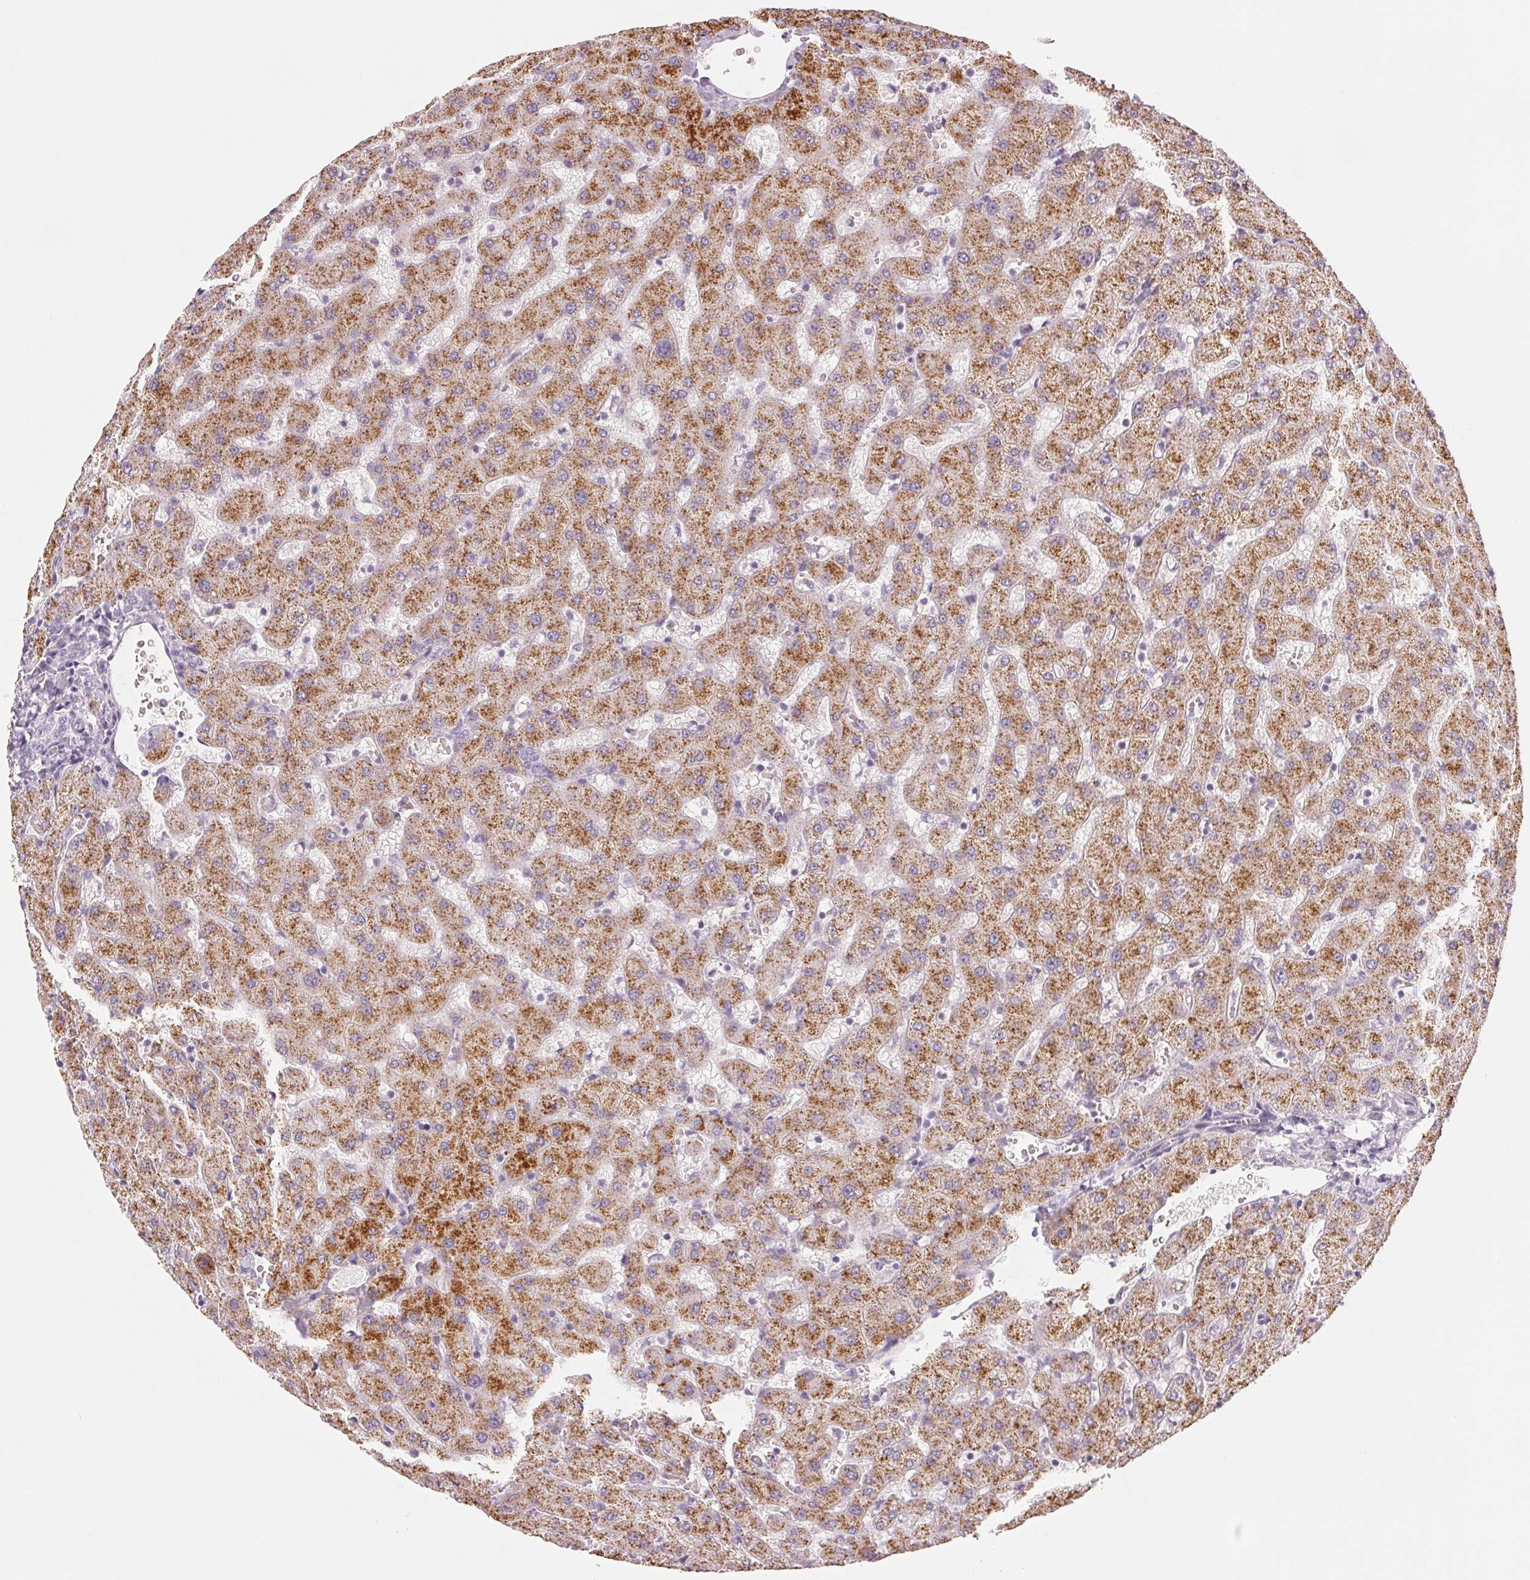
{"staining": {"intensity": "negative", "quantity": "none", "location": "none"}, "tissue": "liver", "cell_type": "Cholangiocytes", "image_type": "normal", "snomed": [{"axis": "morphology", "description": "Normal tissue, NOS"}, {"axis": "topography", "description": "Liver"}], "caption": "Immunohistochemistry (IHC) image of normal liver: human liver stained with DAB shows no significant protein expression in cholangiocytes.", "gene": "EHHADH", "patient": {"sex": "female", "age": 63}}